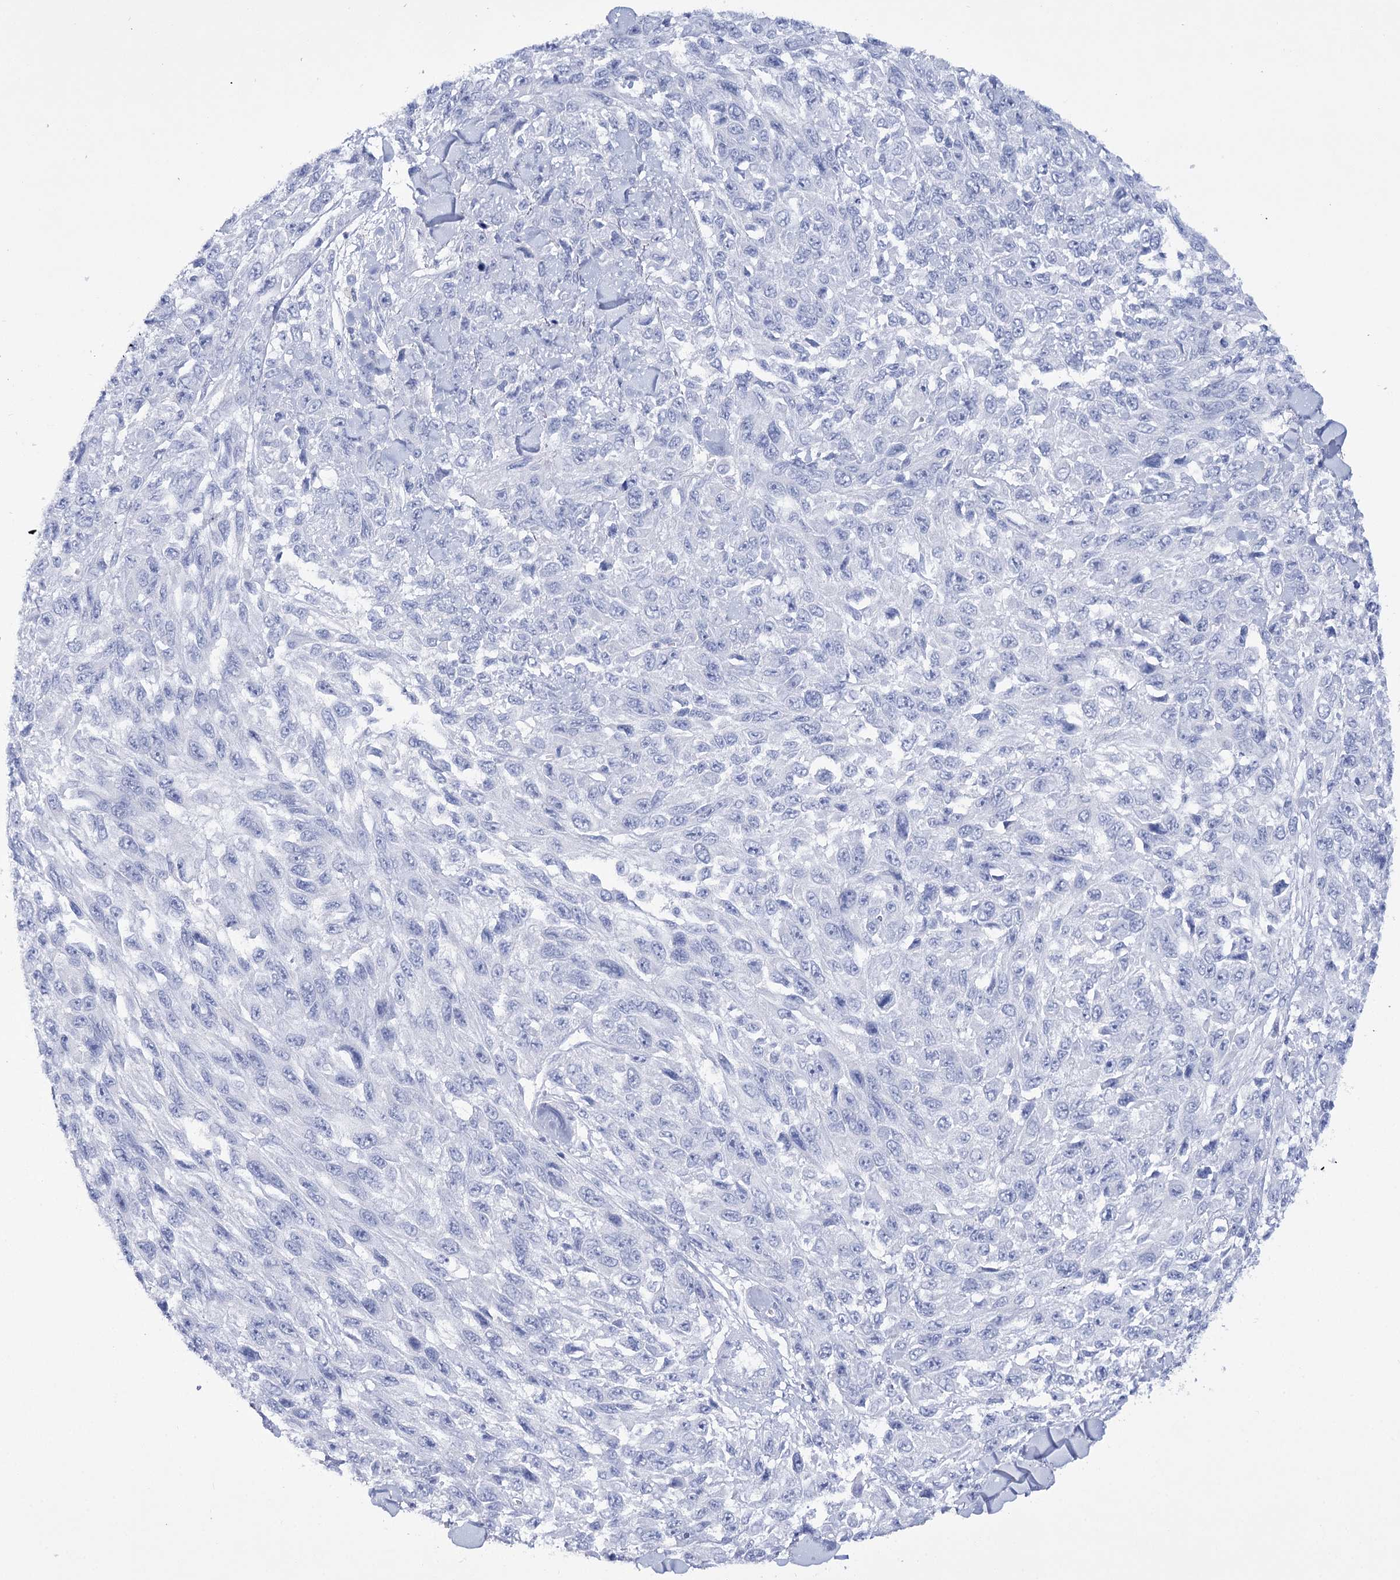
{"staining": {"intensity": "negative", "quantity": "none", "location": "none"}, "tissue": "melanoma", "cell_type": "Tumor cells", "image_type": "cancer", "snomed": [{"axis": "morphology", "description": "Malignant melanoma, NOS"}, {"axis": "topography", "description": "Skin"}], "caption": "Immunohistochemistry (IHC) image of human melanoma stained for a protein (brown), which shows no staining in tumor cells.", "gene": "RNF186", "patient": {"sex": "female", "age": 96}}